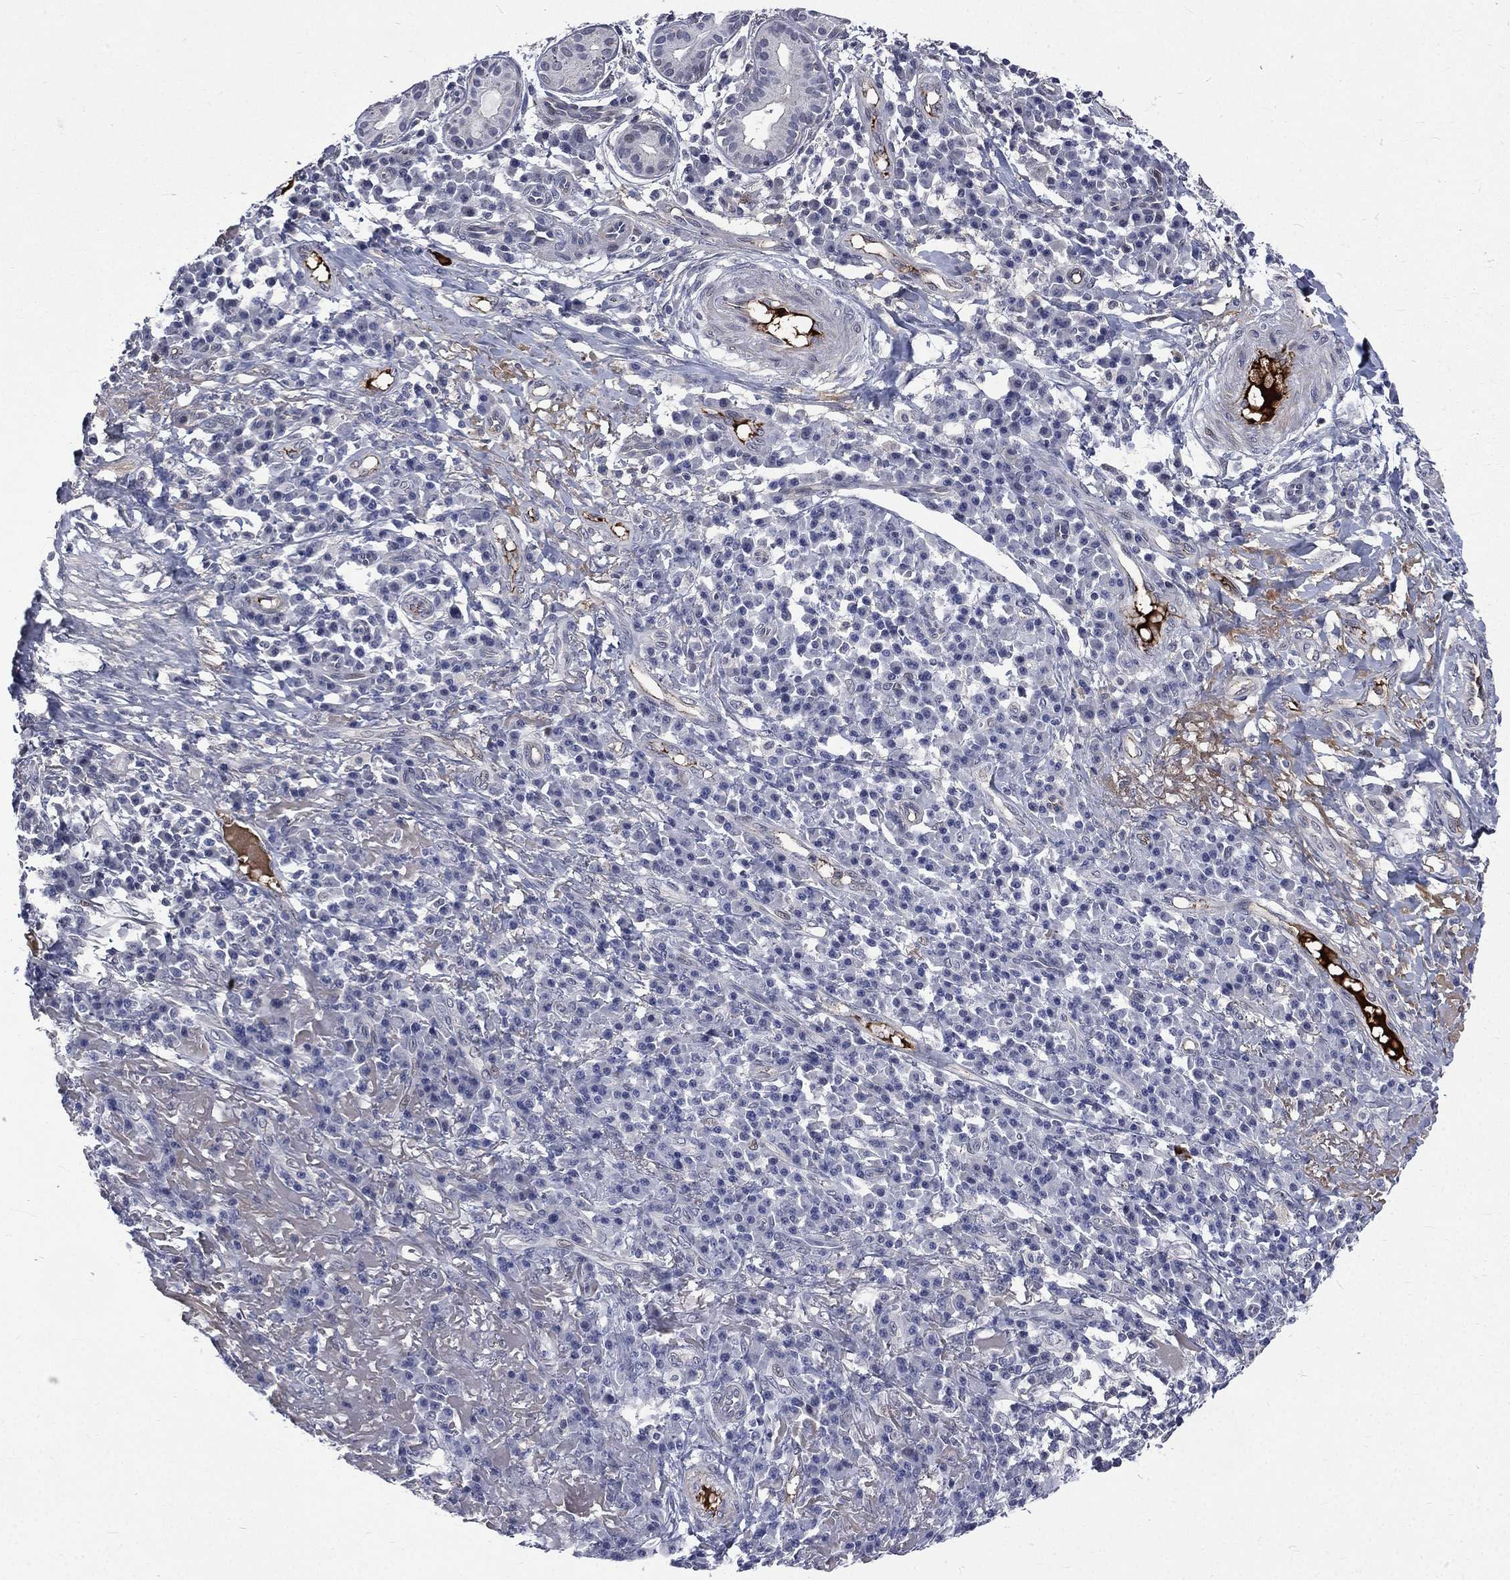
{"staining": {"intensity": "negative", "quantity": "none", "location": "none"}, "tissue": "skin cancer", "cell_type": "Tumor cells", "image_type": "cancer", "snomed": [{"axis": "morphology", "description": "Squamous cell carcinoma, NOS"}, {"axis": "topography", "description": "Skin"}], "caption": "Tumor cells show no significant expression in squamous cell carcinoma (skin). (IHC, brightfield microscopy, high magnification).", "gene": "FGG", "patient": {"sex": "male", "age": 92}}